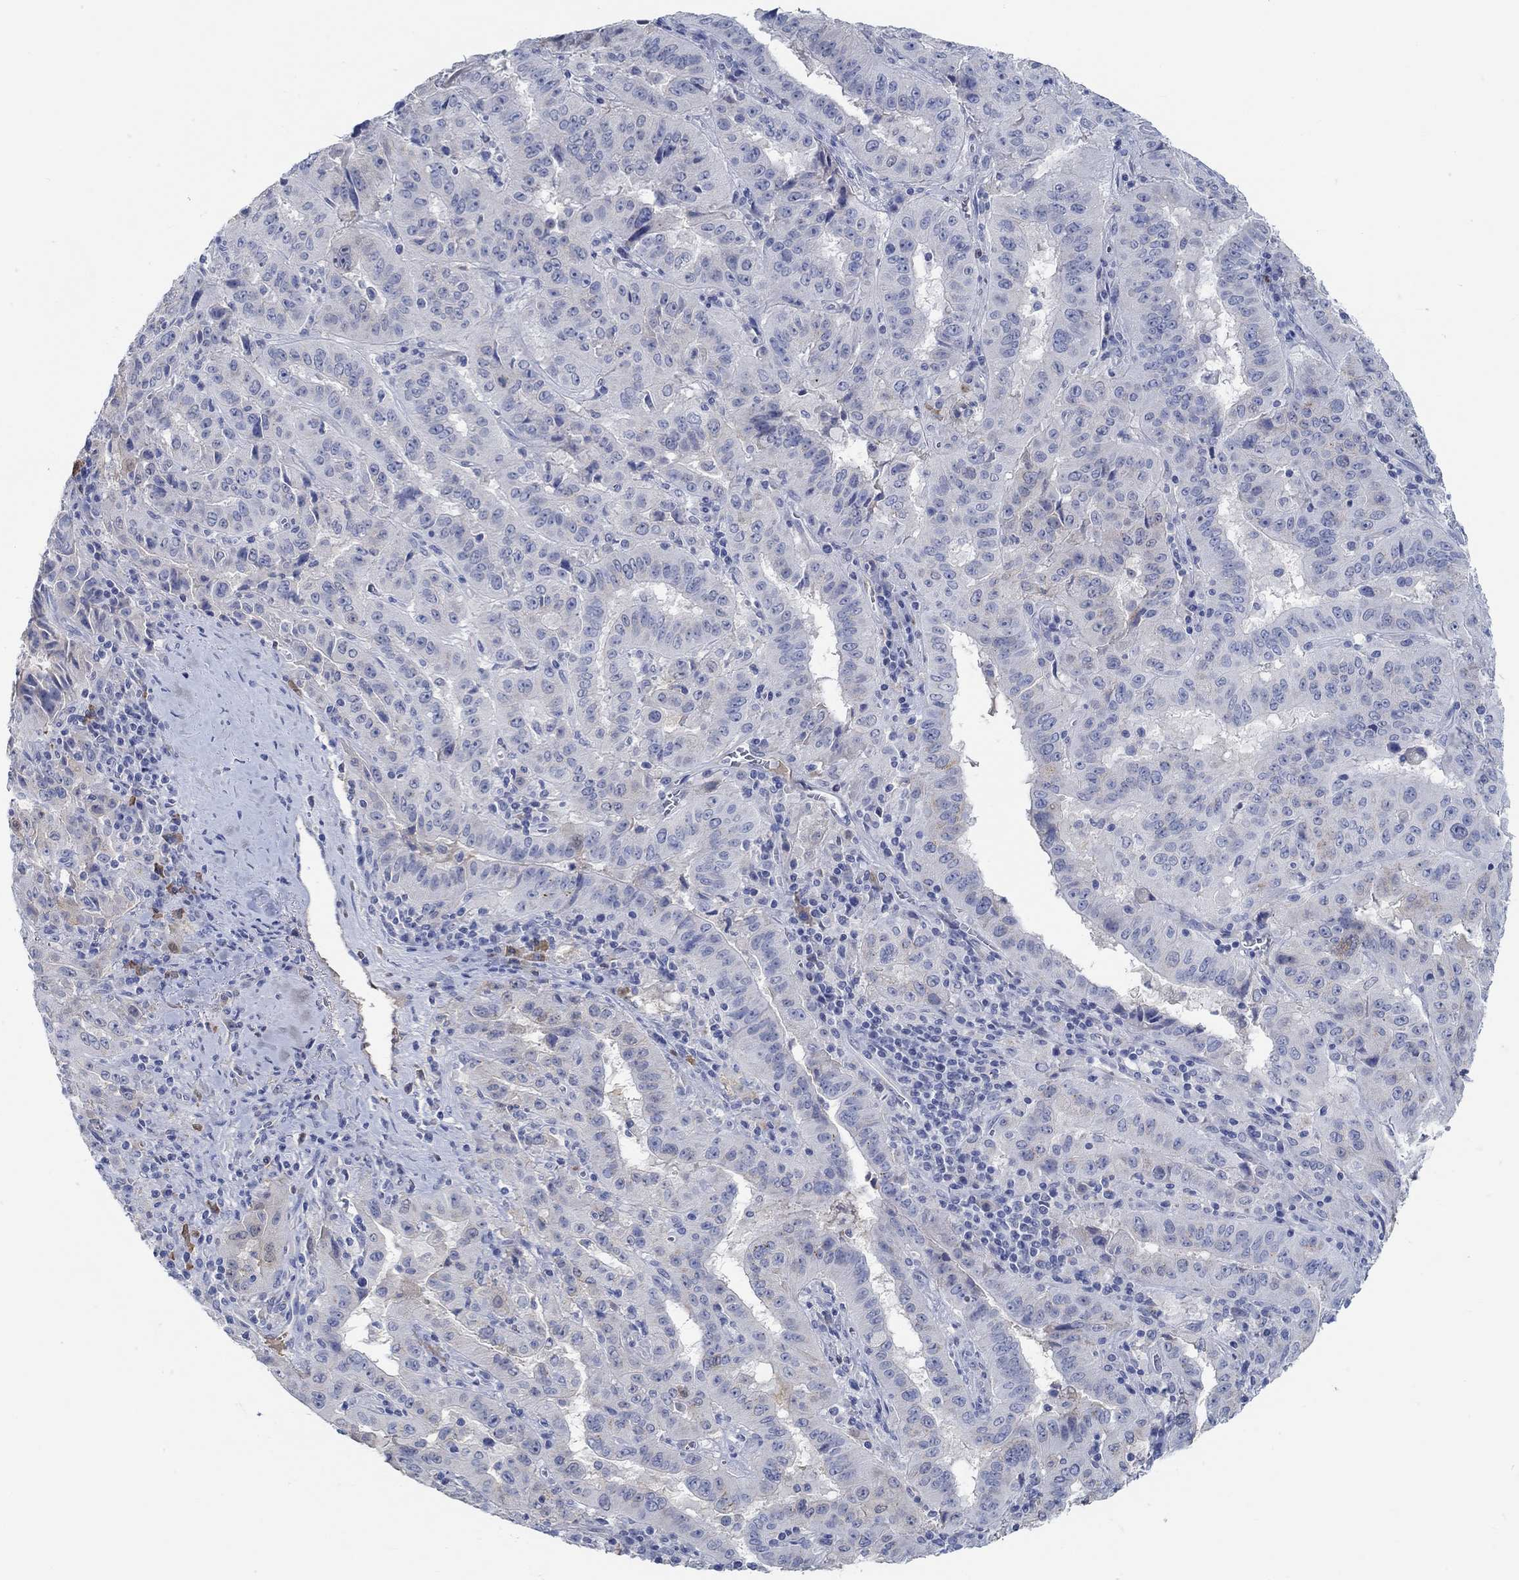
{"staining": {"intensity": "negative", "quantity": "none", "location": "none"}, "tissue": "pancreatic cancer", "cell_type": "Tumor cells", "image_type": "cancer", "snomed": [{"axis": "morphology", "description": "Adenocarcinoma, NOS"}, {"axis": "topography", "description": "Pancreas"}], "caption": "Pancreatic cancer was stained to show a protein in brown. There is no significant expression in tumor cells.", "gene": "TEKT4", "patient": {"sex": "male", "age": 63}}